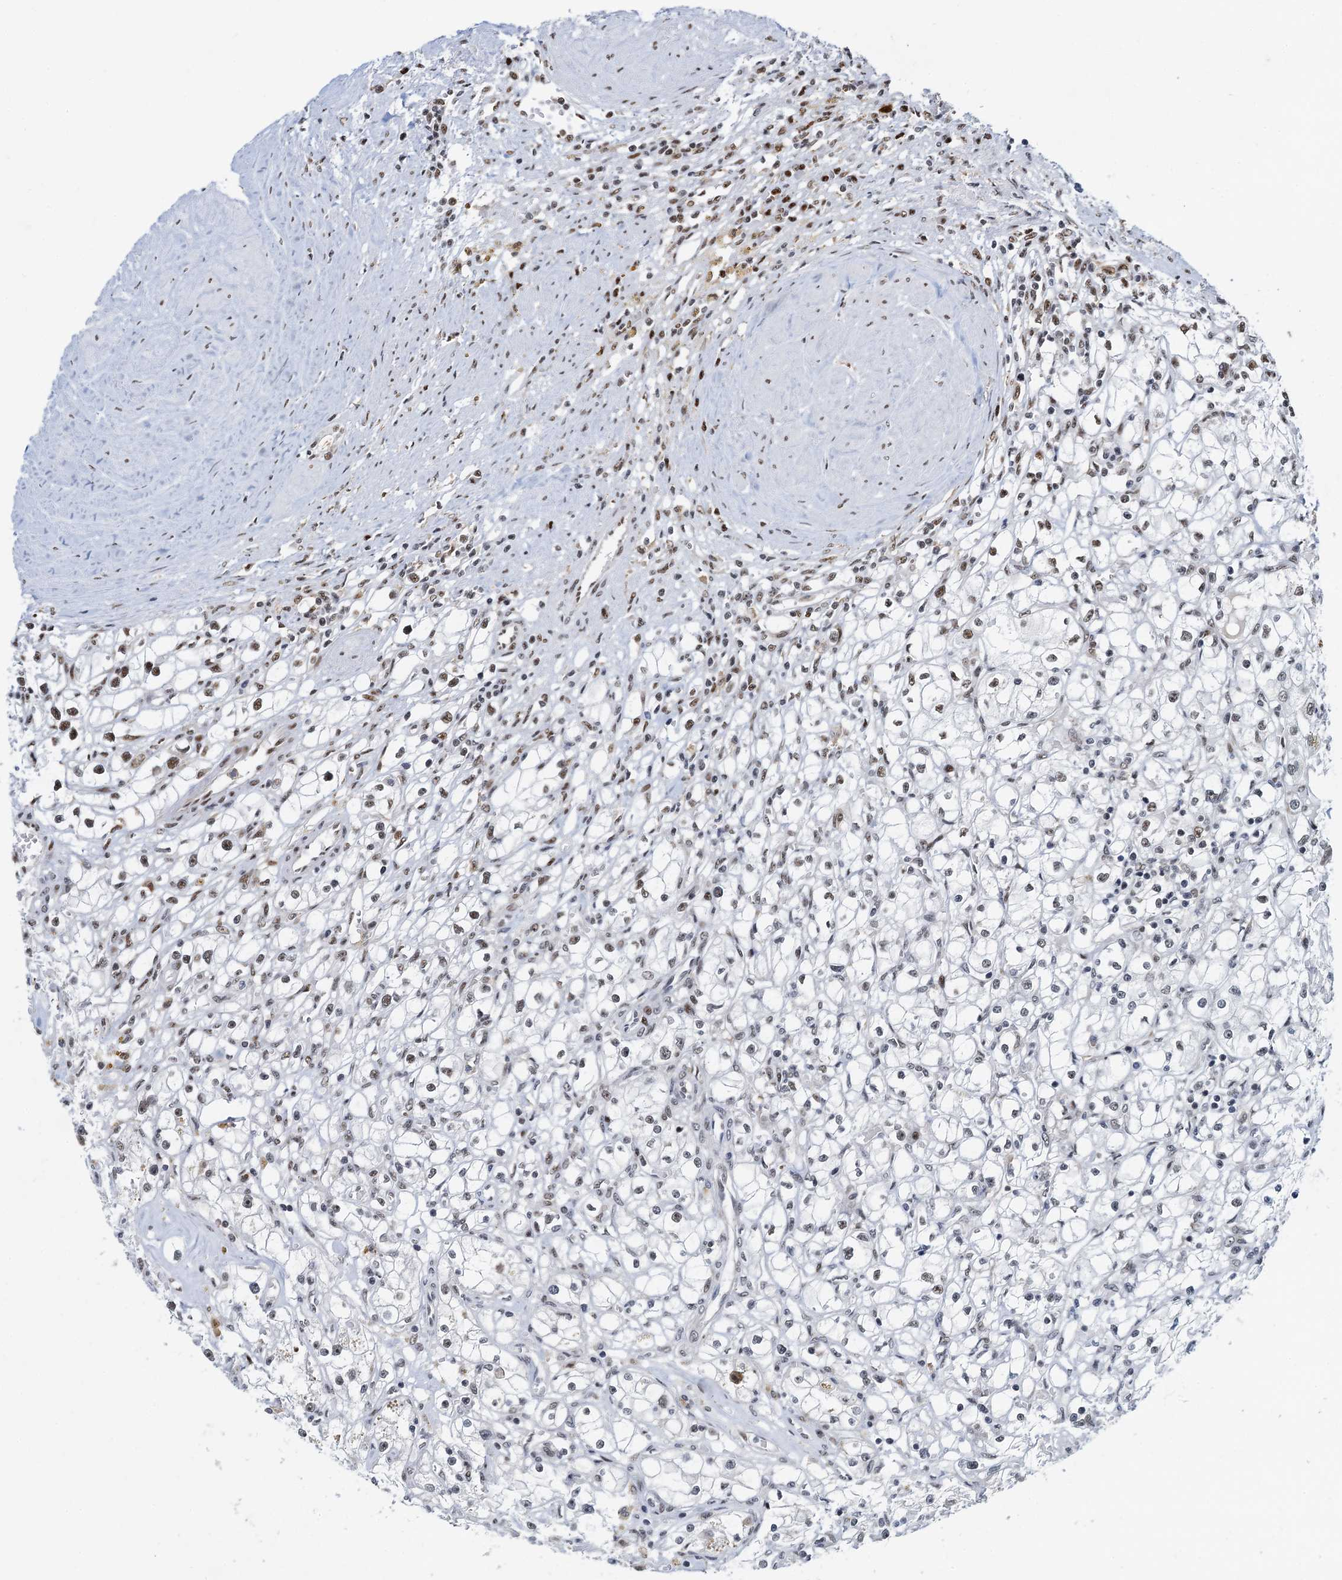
{"staining": {"intensity": "negative", "quantity": "none", "location": "none"}, "tissue": "renal cancer", "cell_type": "Tumor cells", "image_type": "cancer", "snomed": [{"axis": "morphology", "description": "Adenocarcinoma, NOS"}, {"axis": "topography", "description": "Kidney"}], "caption": "IHC of human renal cancer demonstrates no expression in tumor cells.", "gene": "RBM26", "patient": {"sex": "male", "age": 56}}